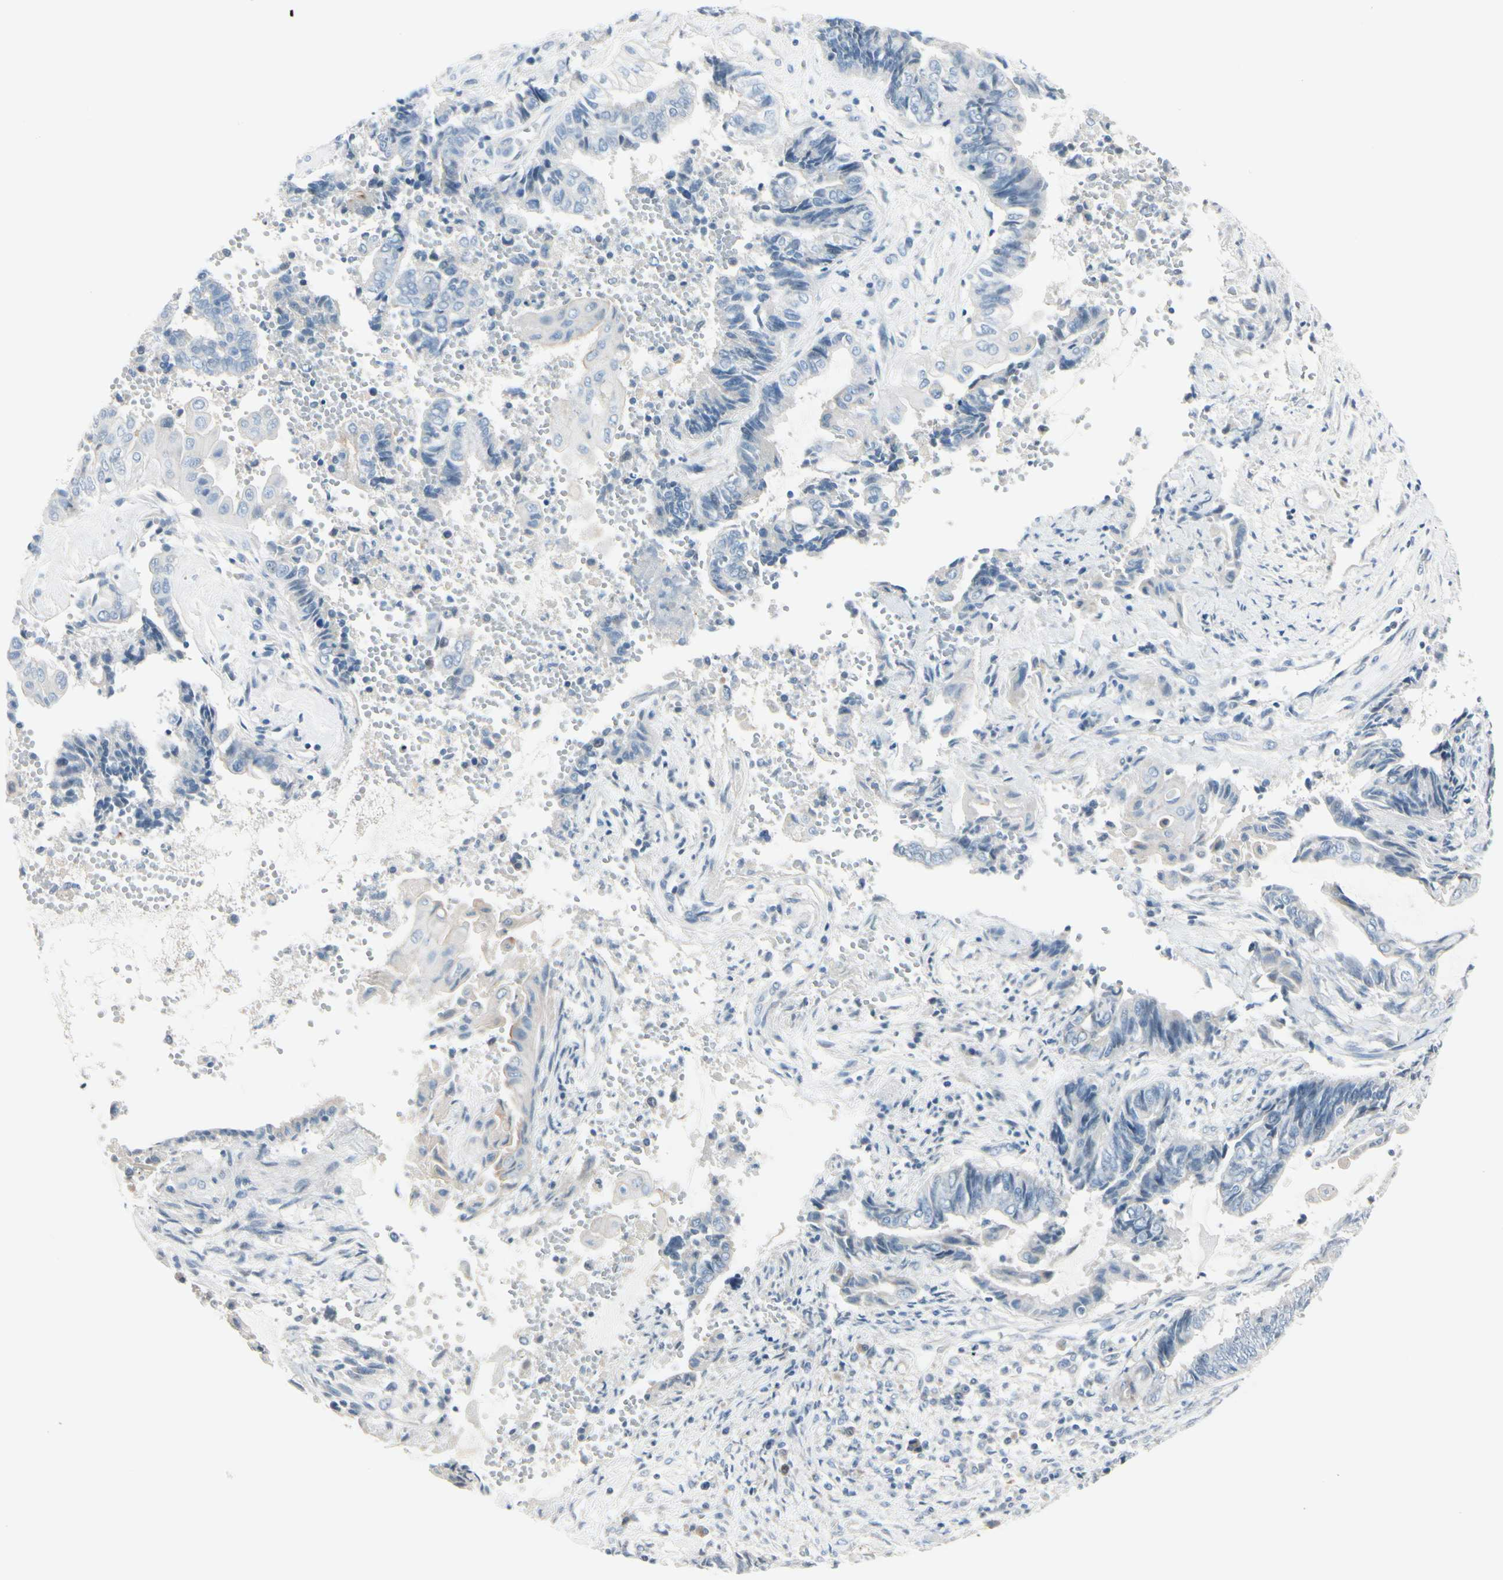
{"staining": {"intensity": "negative", "quantity": "none", "location": "none"}, "tissue": "endometrial cancer", "cell_type": "Tumor cells", "image_type": "cancer", "snomed": [{"axis": "morphology", "description": "Adenocarcinoma, NOS"}, {"axis": "topography", "description": "Uterus"}, {"axis": "topography", "description": "Endometrium"}], "caption": "Tumor cells show no significant expression in adenocarcinoma (endometrial). Nuclei are stained in blue.", "gene": "CDHR5", "patient": {"sex": "female", "age": 70}}